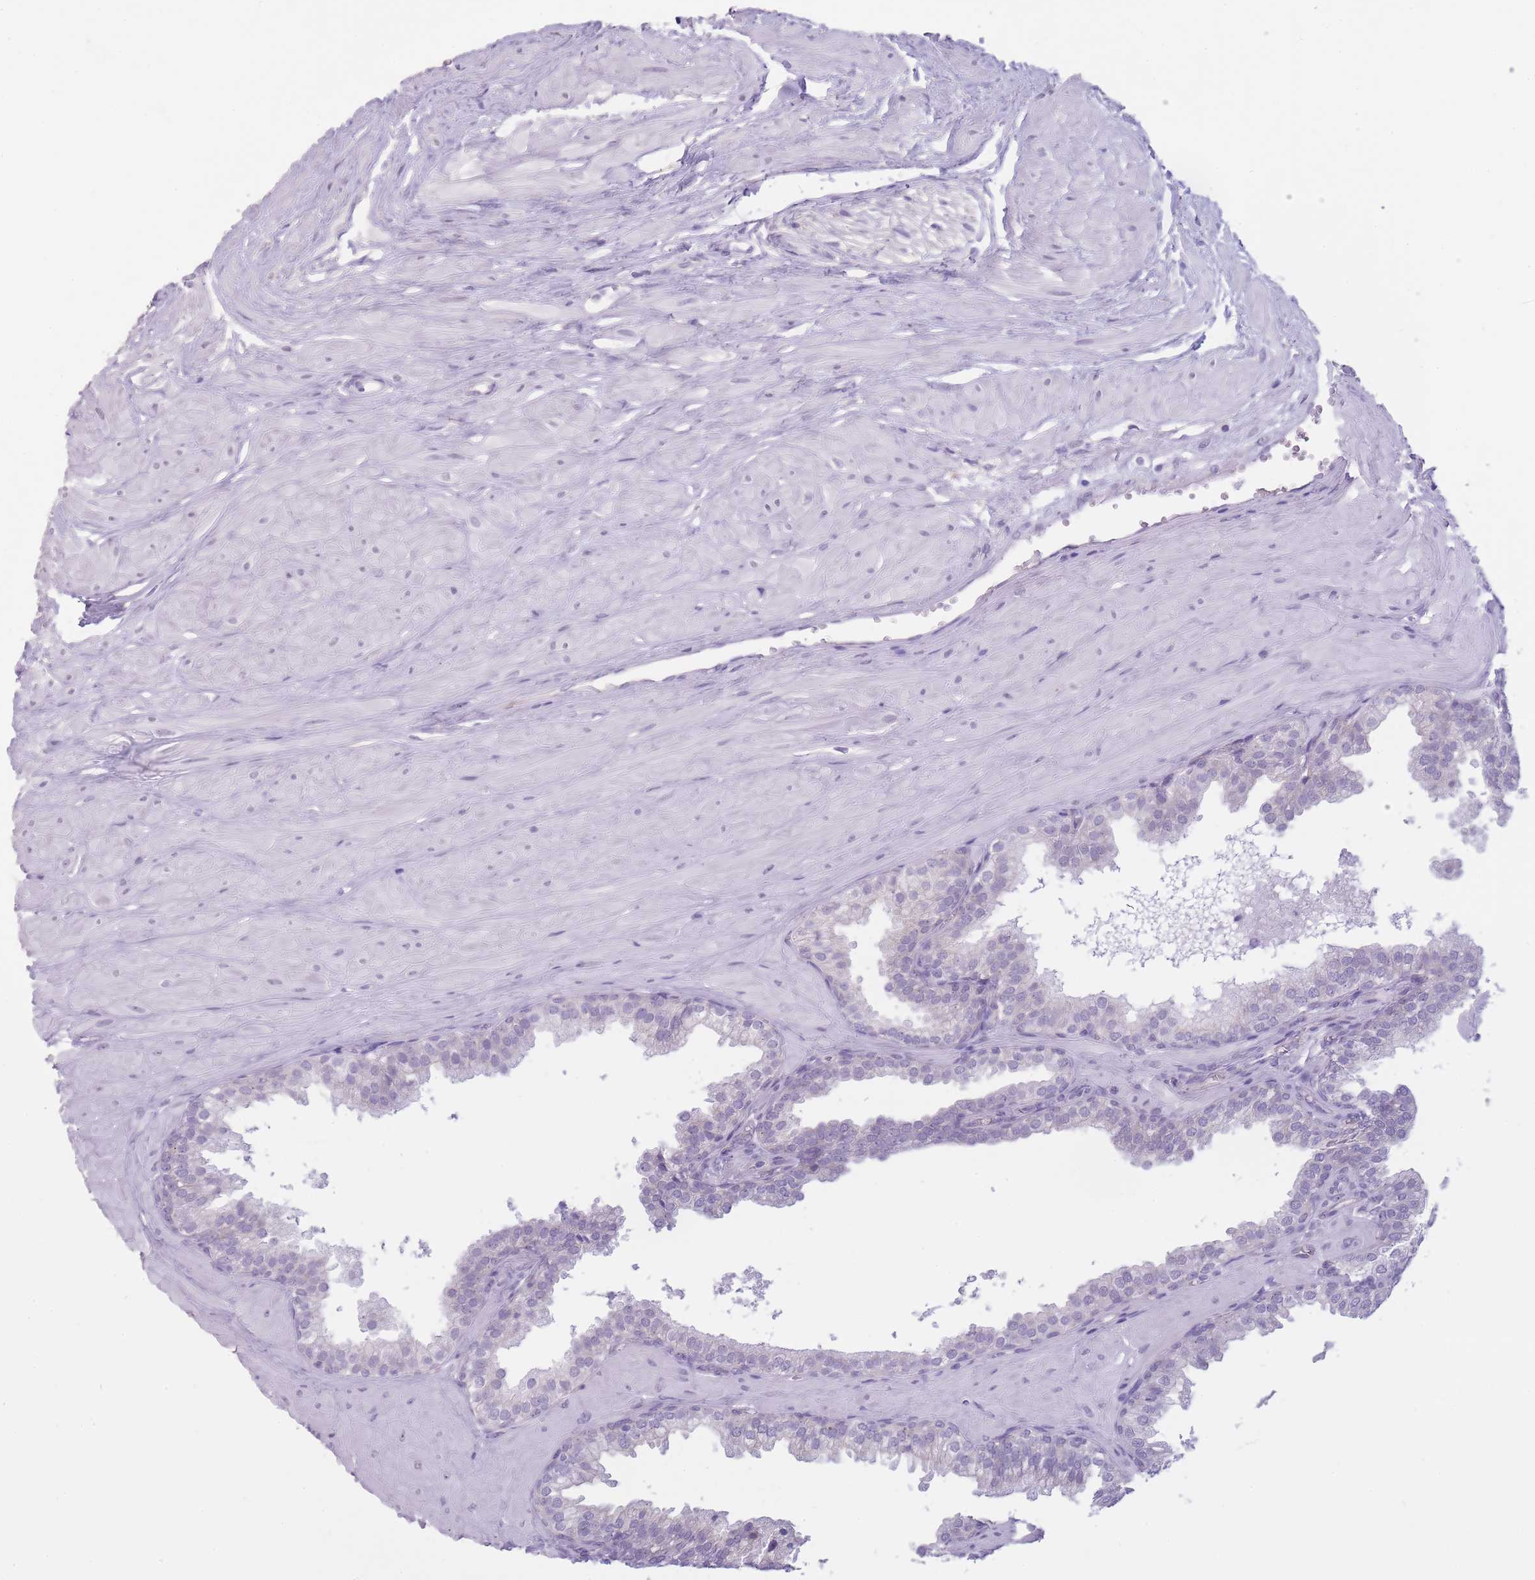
{"staining": {"intensity": "negative", "quantity": "none", "location": "none"}, "tissue": "prostate", "cell_type": "Glandular cells", "image_type": "normal", "snomed": [{"axis": "morphology", "description": "Normal tissue, NOS"}, {"axis": "topography", "description": "Prostate"}, {"axis": "topography", "description": "Peripheral nerve tissue"}], "caption": "Immunohistochemistry (IHC) photomicrograph of unremarkable prostate stained for a protein (brown), which displays no staining in glandular cells.", "gene": "DCANP1", "patient": {"sex": "male", "age": 55}}